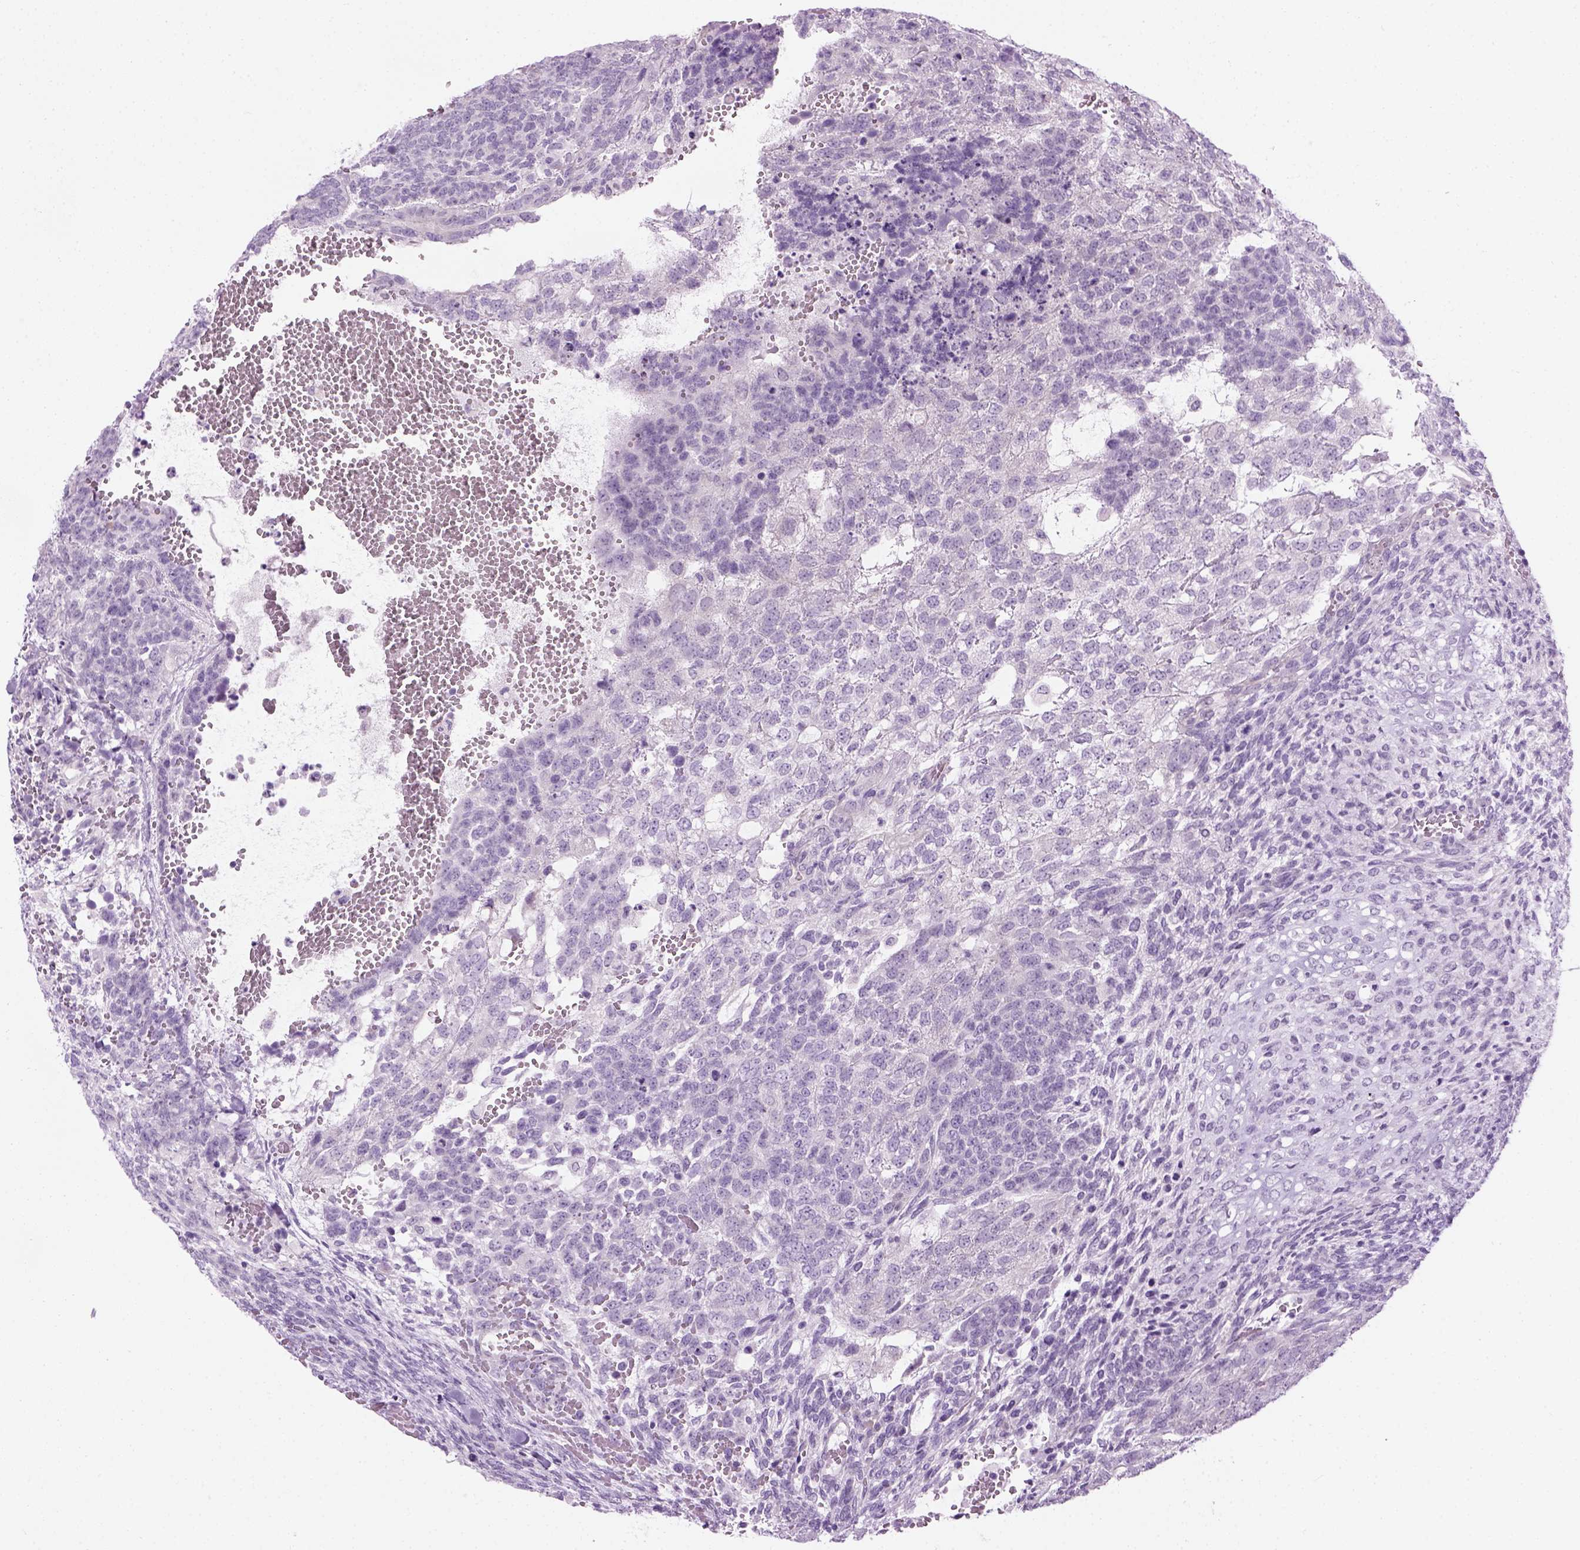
{"staining": {"intensity": "negative", "quantity": "none", "location": "none"}, "tissue": "testis cancer", "cell_type": "Tumor cells", "image_type": "cancer", "snomed": [{"axis": "morphology", "description": "Normal tissue, NOS"}, {"axis": "morphology", "description": "Carcinoma, Embryonal, NOS"}, {"axis": "topography", "description": "Testis"}, {"axis": "topography", "description": "Epididymis"}], "caption": "Immunohistochemistry (IHC) of testis cancer (embryonal carcinoma) exhibits no positivity in tumor cells. (Brightfield microscopy of DAB IHC at high magnification).", "gene": "CIBAR2", "patient": {"sex": "male", "age": 23}}